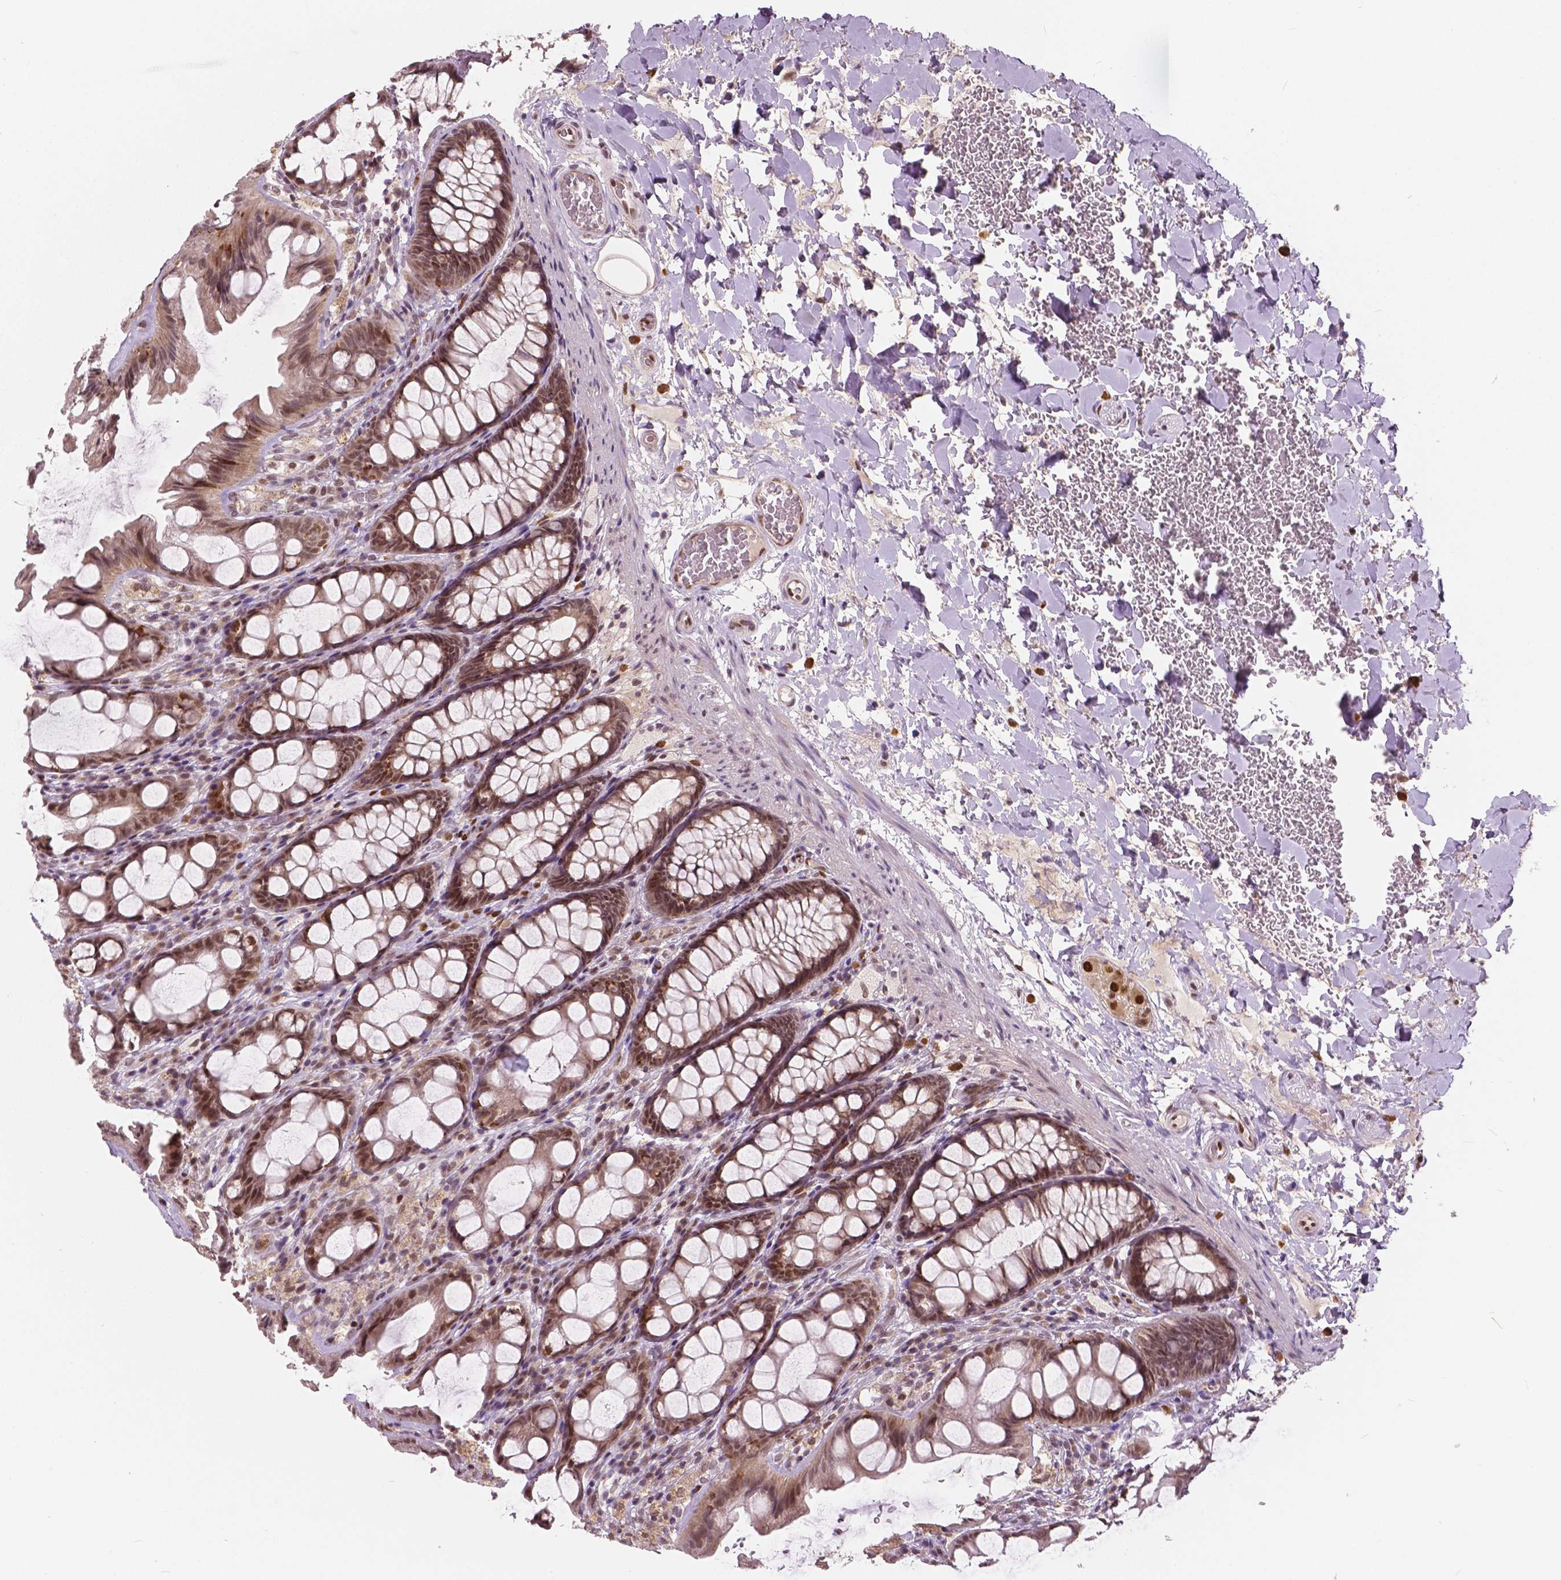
{"staining": {"intensity": "weak", "quantity": ">75%", "location": "cytoplasmic/membranous,nuclear"}, "tissue": "colon", "cell_type": "Endothelial cells", "image_type": "normal", "snomed": [{"axis": "morphology", "description": "Normal tissue, NOS"}, {"axis": "topography", "description": "Colon"}], "caption": "Immunohistochemistry (IHC) (DAB) staining of unremarkable colon demonstrates weak cytoplasmic/membranous,nuclear protein staining in approximately >75% of endothelial cells.", "gene": "HMBOX1", "patient": {"sex": "male", "age": 47}}